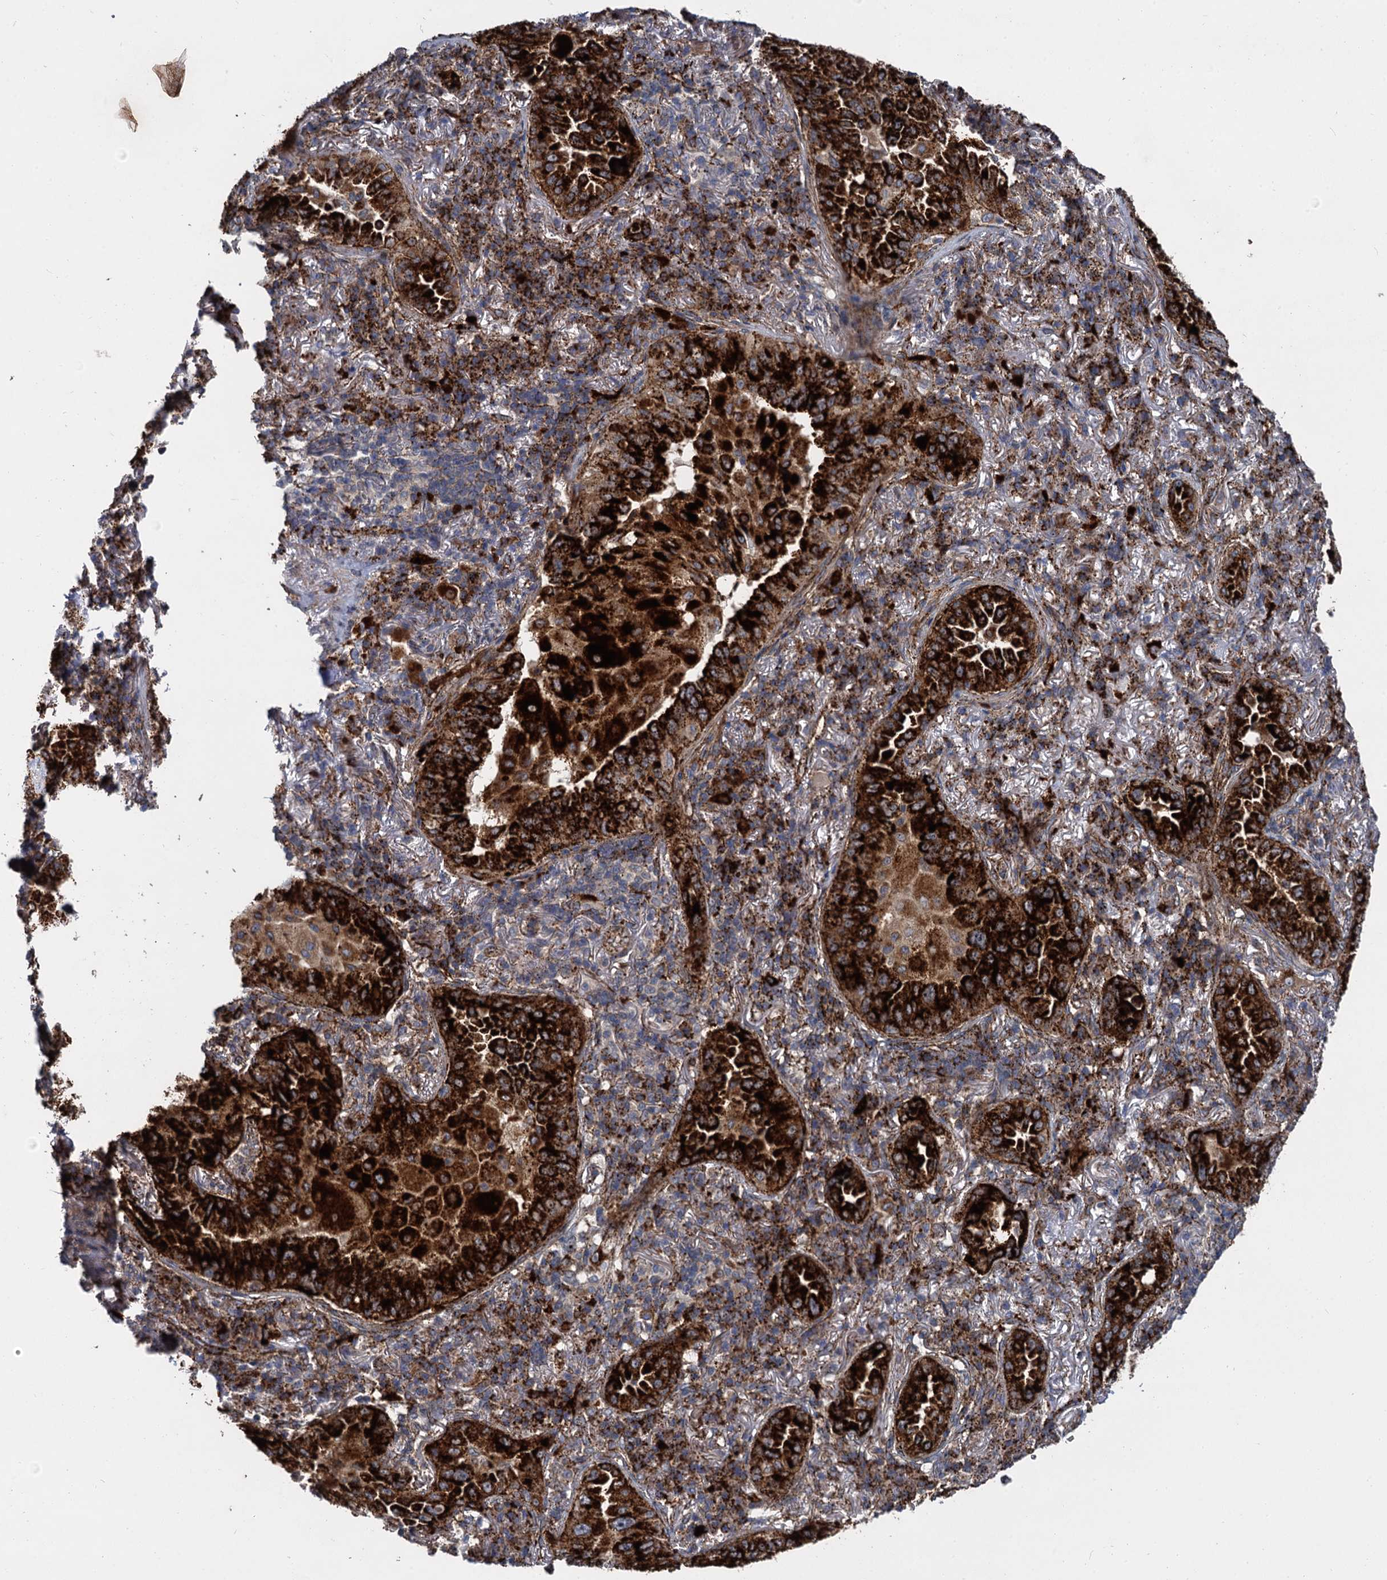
{"staining": {"intensity": "strong", "quantity": ">75%", "location": "cytoplasmic/membranous"}, "tissue": "lung cancer", "cell_type": "Tumor cells", "image_type": "cancer", "snomed": [{"axis": "morphology", "description": "Adenocarcinoma, NOS"}, {"axis": "topography", "description": "Lung"}], "caption": "This photomicrograph displays lung adenocarcinoma stained with immunohistochemistry to label a protein in brown. The cytoplasmic/membranous of tumor cells show strong positivity for the protein. Nuclei are counter-stained blue.", "gene": "GBA1", "patient": {"sex": "female", "age": 69}}